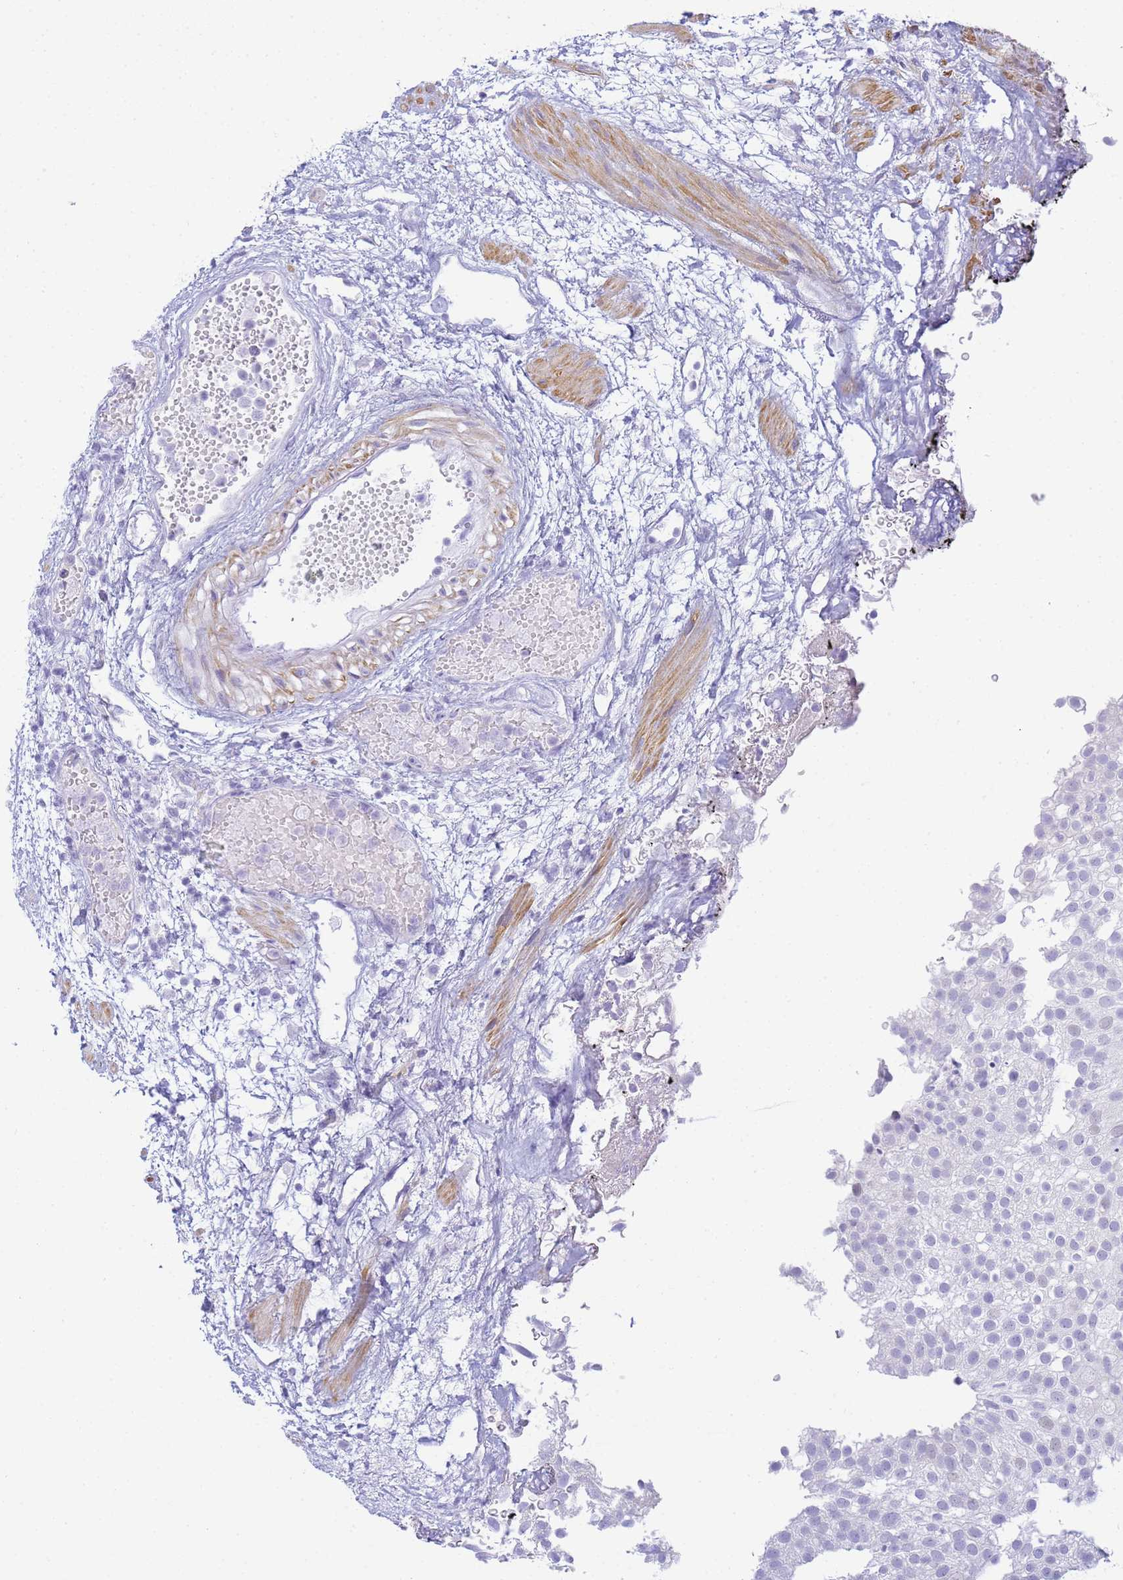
{"staining": {"intensity": "negative", "quantity": "none", "location": "none"}, "tissue": "urothelial cancer", "cell_type": "Tumor cells", "image_type": "cancer", "snomed": [{"axis": "morphology", "description": "Urothelial carcinoma, Low grade"}, {"axis": "topography", "description": "Urinary bladder"}], "caption": "Immunohistochemical staining of human urothelial carcinoma (low-grade) demonstrates no significant positivity in tumor cells.", "gene": "SNX20", "patient": {"sex": "male", "age": 78}}